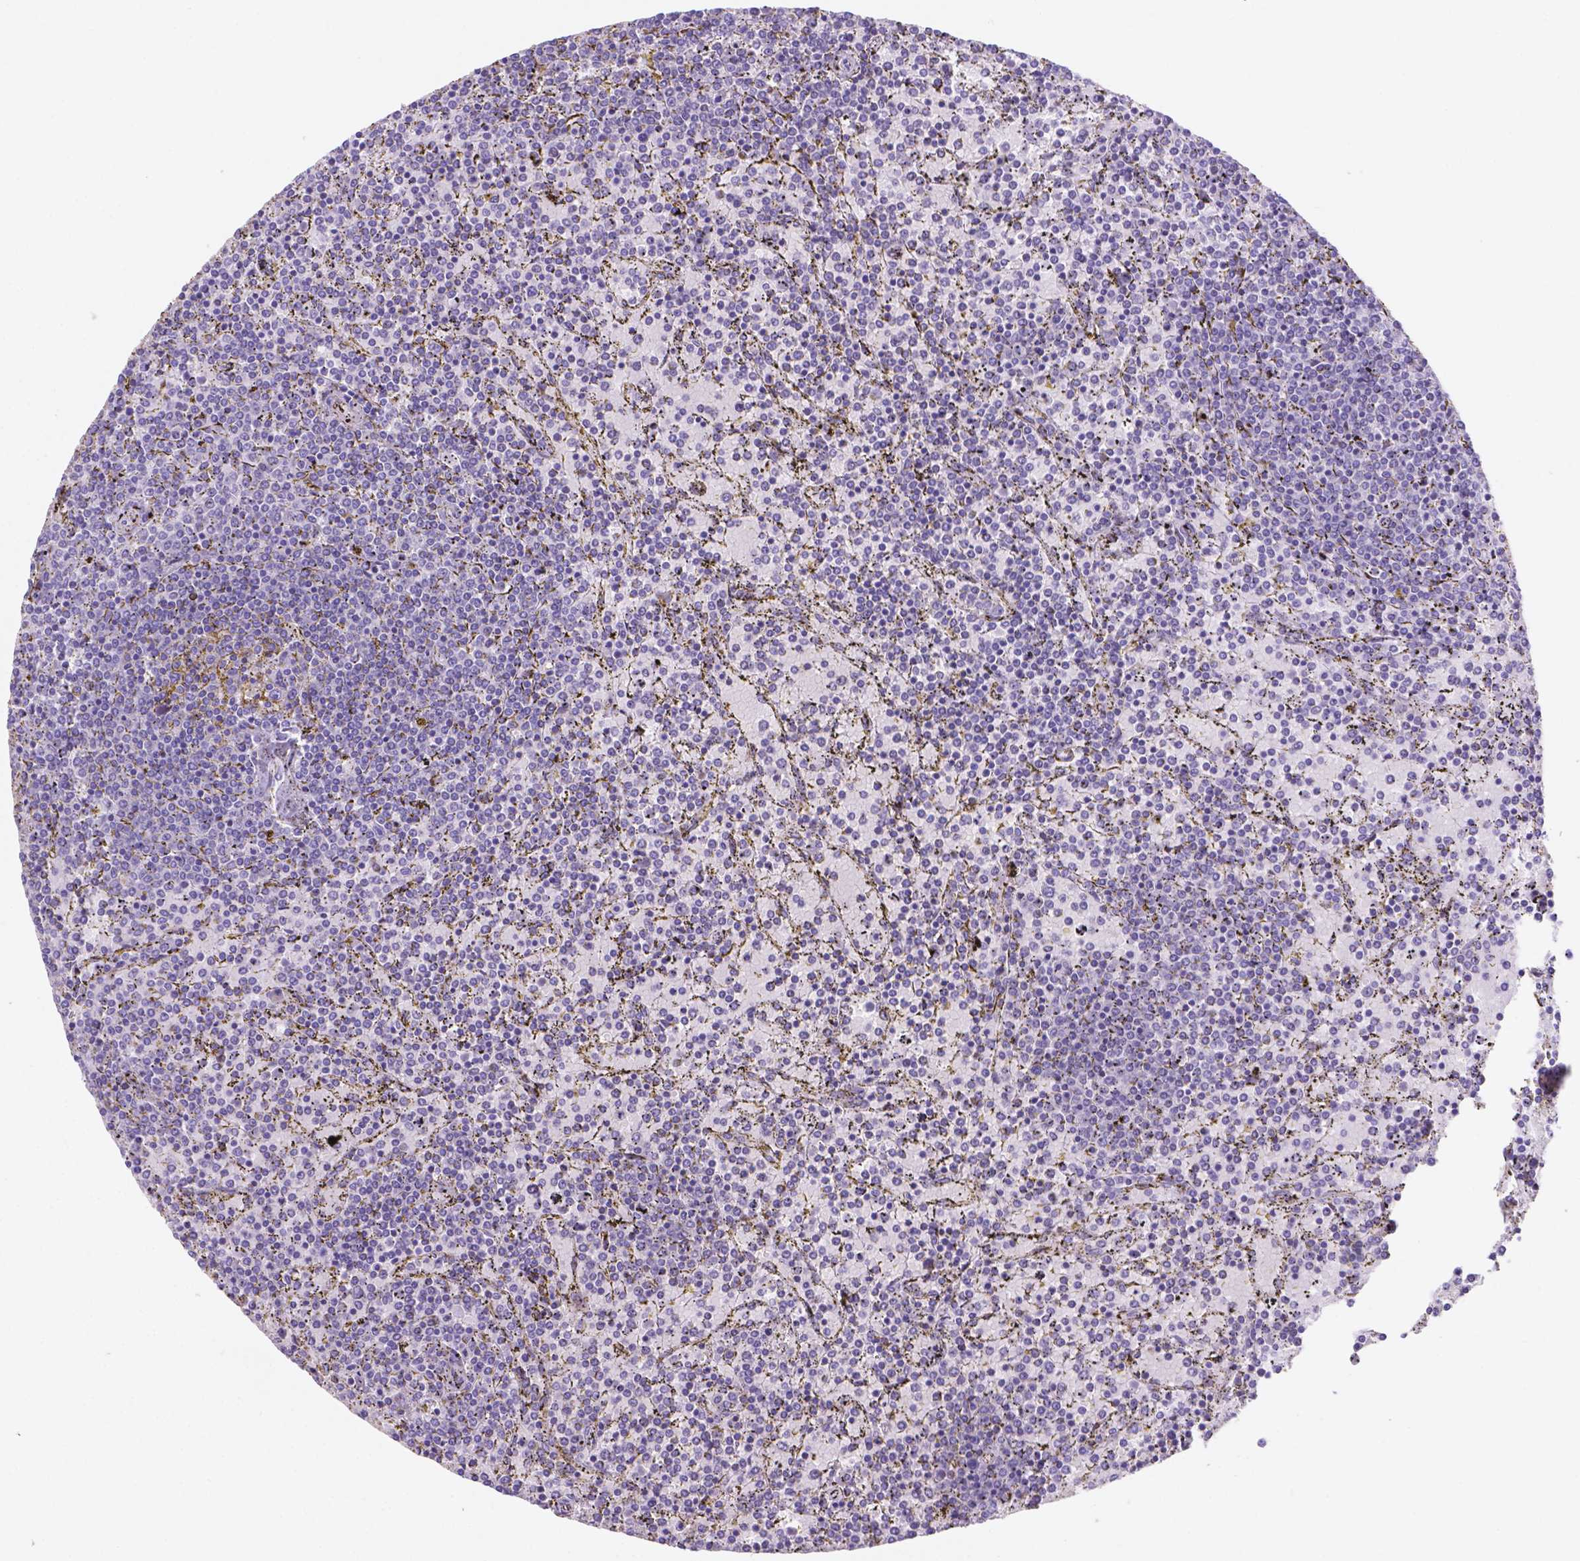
{"staining": {"intensity": "negative", "quantity": "none", "location": "none"}, "tissue": "lymphoma", "cell_type": "Tumor cells", "image_type": "cancer", "snomed": [{"axis": "morphology", "description": "Malignant lymphoma, non-Hodgkin's type, Low grade"}, {"axis": "topography", "description": "Spleen"}], "caption": "Tumor cells show no significant staining in malignant lymphoma, non-Hodgkin's type (low-grade).", "gene": "DMWD", "patient": {"sex": "female", "age": 77}}